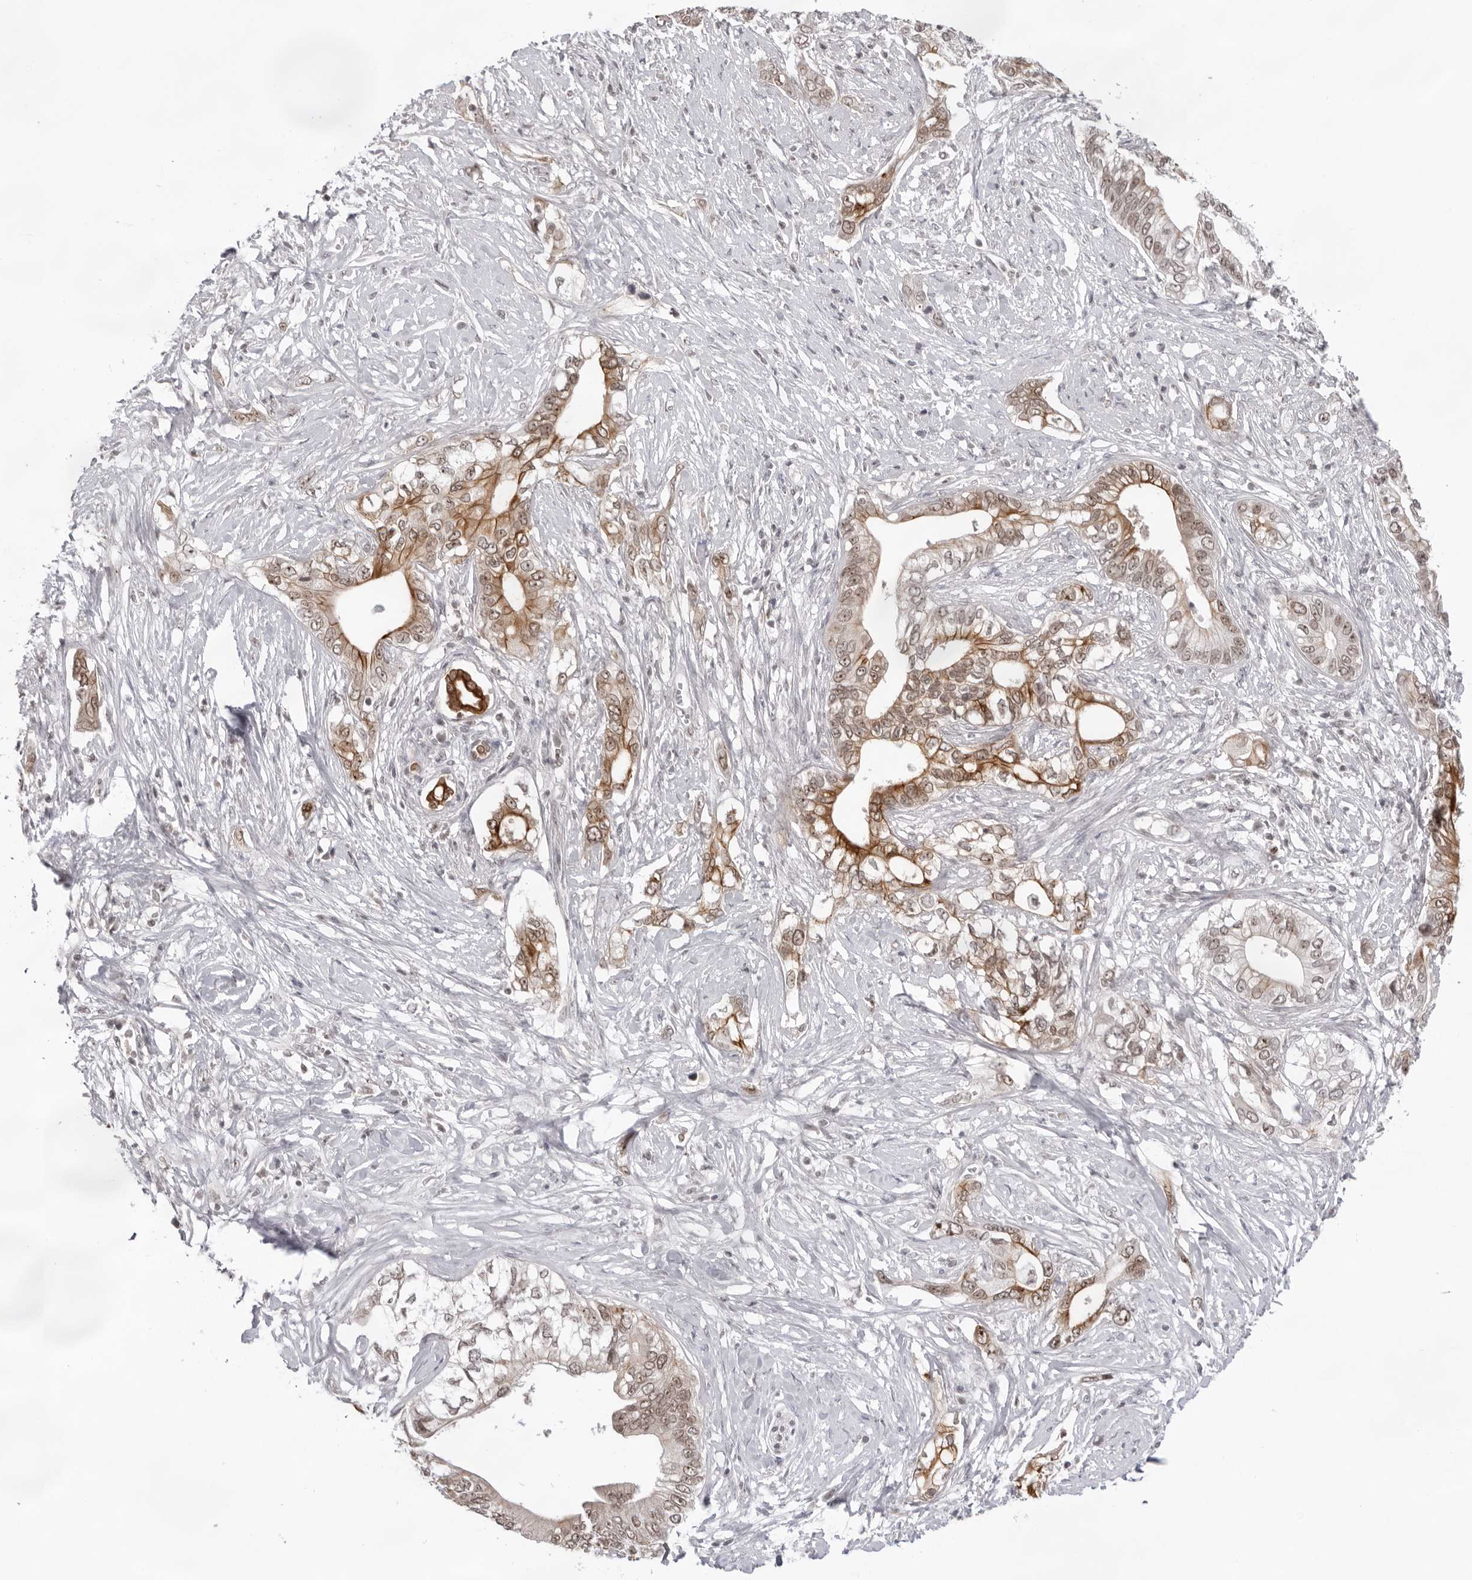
{"staining": {"intensity": "moderate", "quantity": ">75%", "location": "cytoplasmic/membranous,nuclear"}, "tissue": "pancreatic cancer", "cell_type": "Tumor cells", "image_type": "cancer", "snomed": [{"axis": "morphology", "description": "Normal tissue, NOS"}, {"axis": "morphology", "description": "Adenocarcinoma, NOS"}, {"axis": "topography", "description": "Pancreas"}, {"axis": "topography", "description": "Peripheral nerve tissue"}], "caption": "Brown immunohistochemical staining in human pancreatic cancer (adenocarcinoma) demonstrates moderate cytoplasmic/membranous and nuclear positivity in approximately >75% of tumor cells.", "gene": "EXOSC10", "patient": {"sex": "male", "age": 59}}